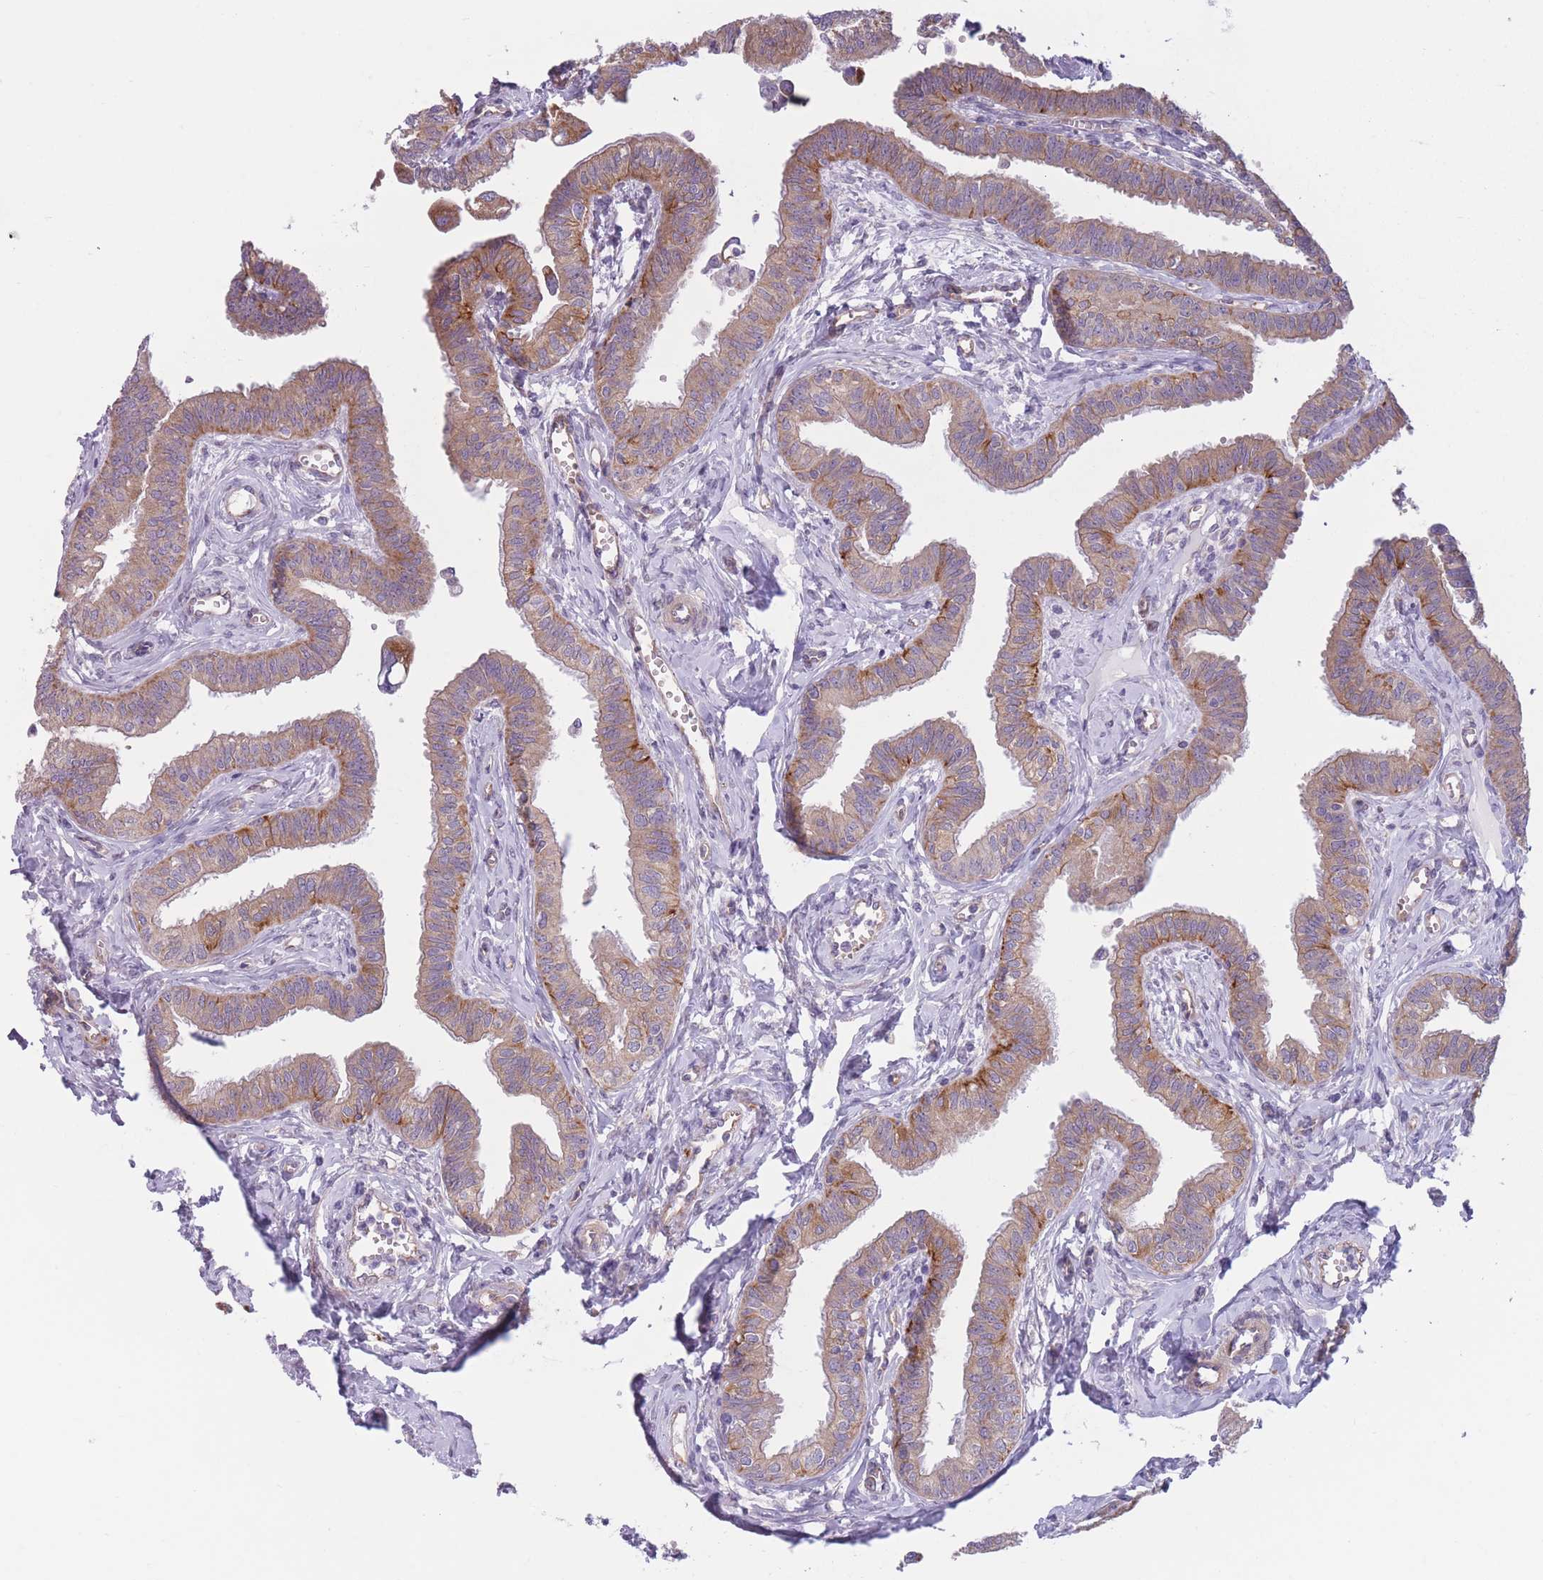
{"staining": {"intensity": "moderate", "quantity": ">75%", "location": "cytoplasmic/membranous"}, "tissue": "fallopian tube", "cell_type": "Glandular cells", "image_type": "normal", "snomed": [{"axis": "morphology", "description": "Normal tissue, NOS"}, {"axis": "morphology", "description": "Carcinoma, NOS"}, {"axis": "topography", "description": "Fallopian tube"}, {"axis": "topography", "description": "Ovary"}], "caption": "Fallopian tube stained for a protein demonstrates moderate cytoplasmic/membranous positivity in glandular cells. (Brightfield microscopy of DAB IHC at high magnification).", "gene": "SERPINB3", "patient": {"sex": "female", "age": 59}}